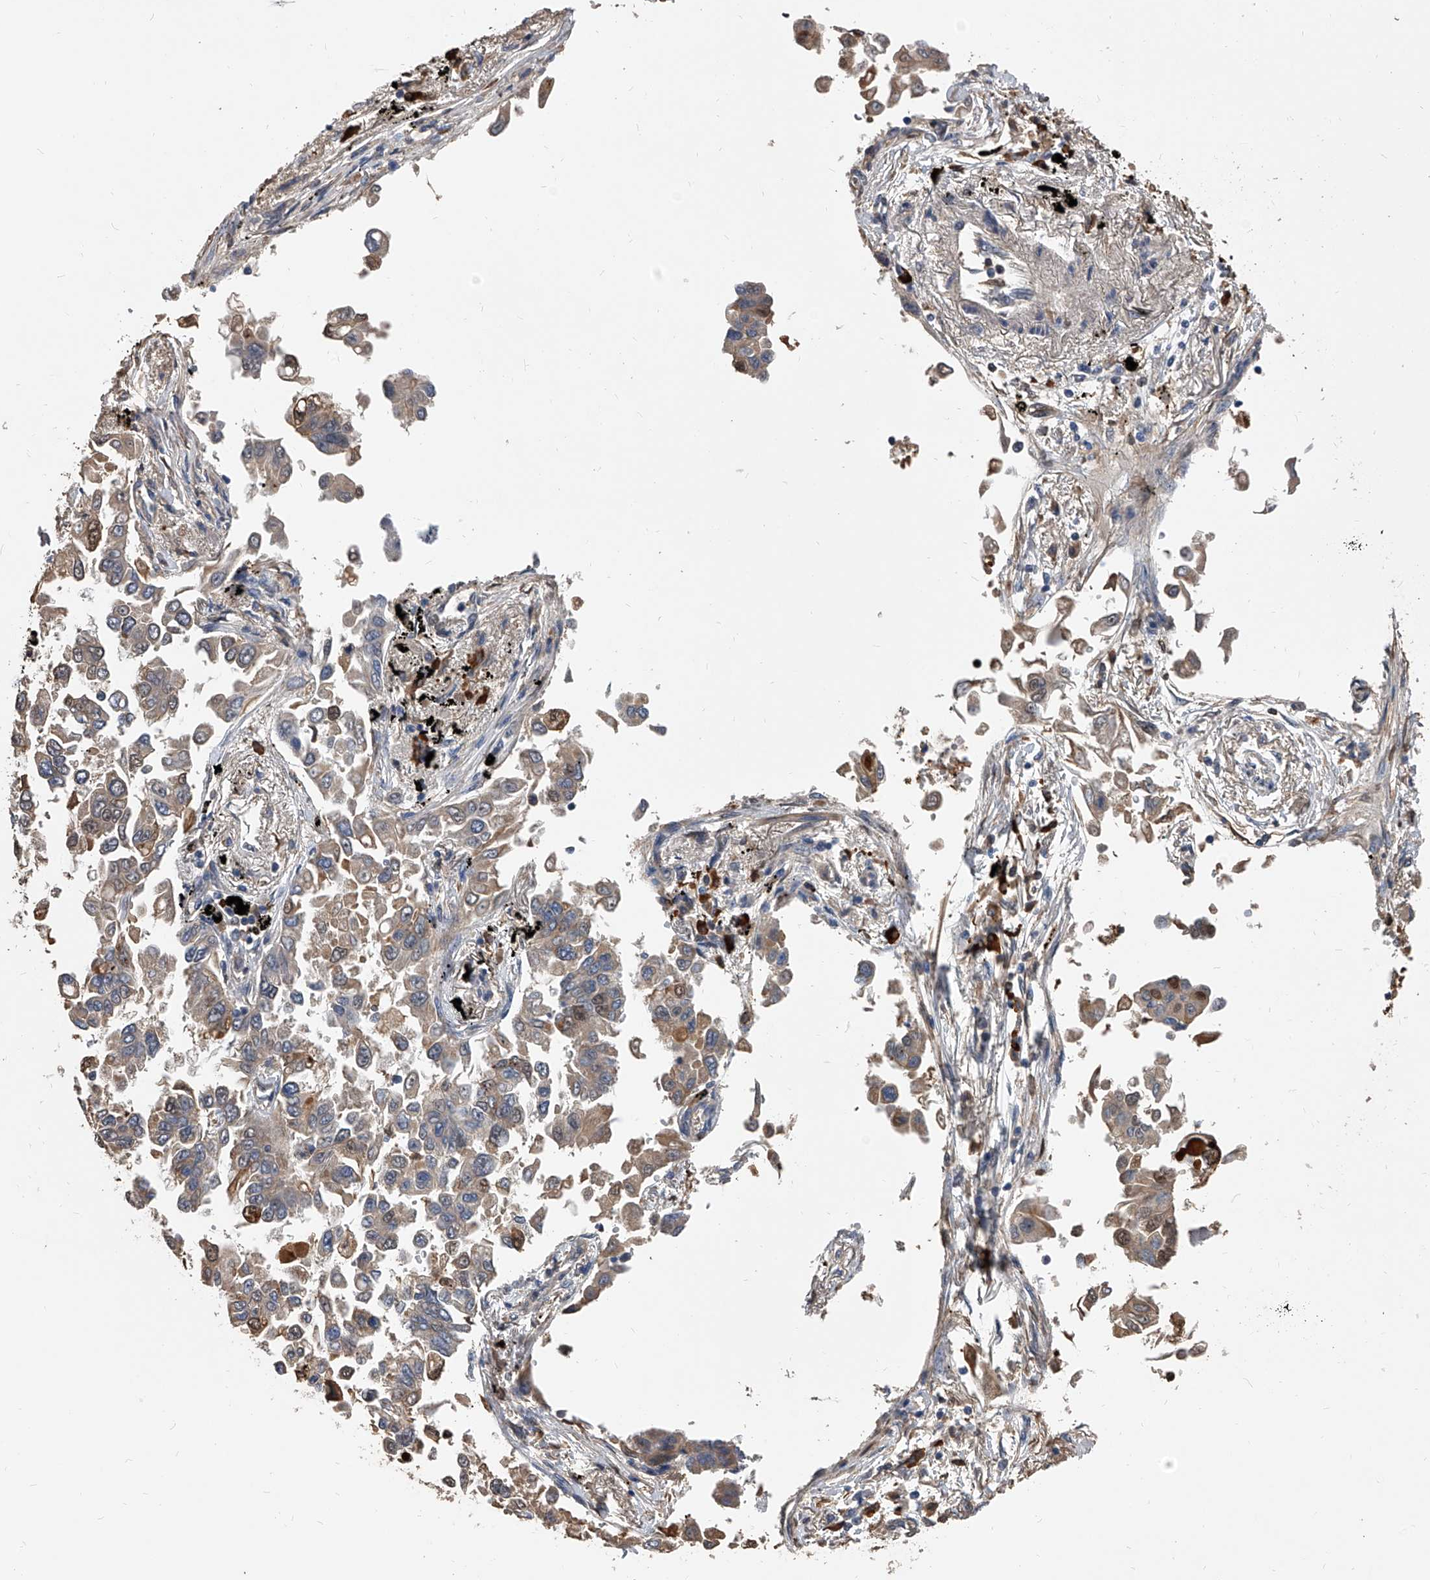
{"staining": {"intensity": "weak", "quantity": ">75%", "location": "cytoplasmic/membranous"}, "tissue": "lung cancer", "cell_type": "Tumor cells", "image_type": "cancer", "snomed": [{"axis": "morphology", "description": "Adenocarcinoma, NOS"}, {"axis": "topography", "description": "Lung"}], "caption": "IHC histopathology image of neoplastic tissue: human lung cancer stained using immunohistochemistry (IHC) shows low levels of weak protein expression localized specifically in the cytoplasmic/membranous of tumor cells, appearing as a cytoplasmic/membranous brown color.", "gene": "ZNF25", "patient": {"sex": "female", "age": 67}}